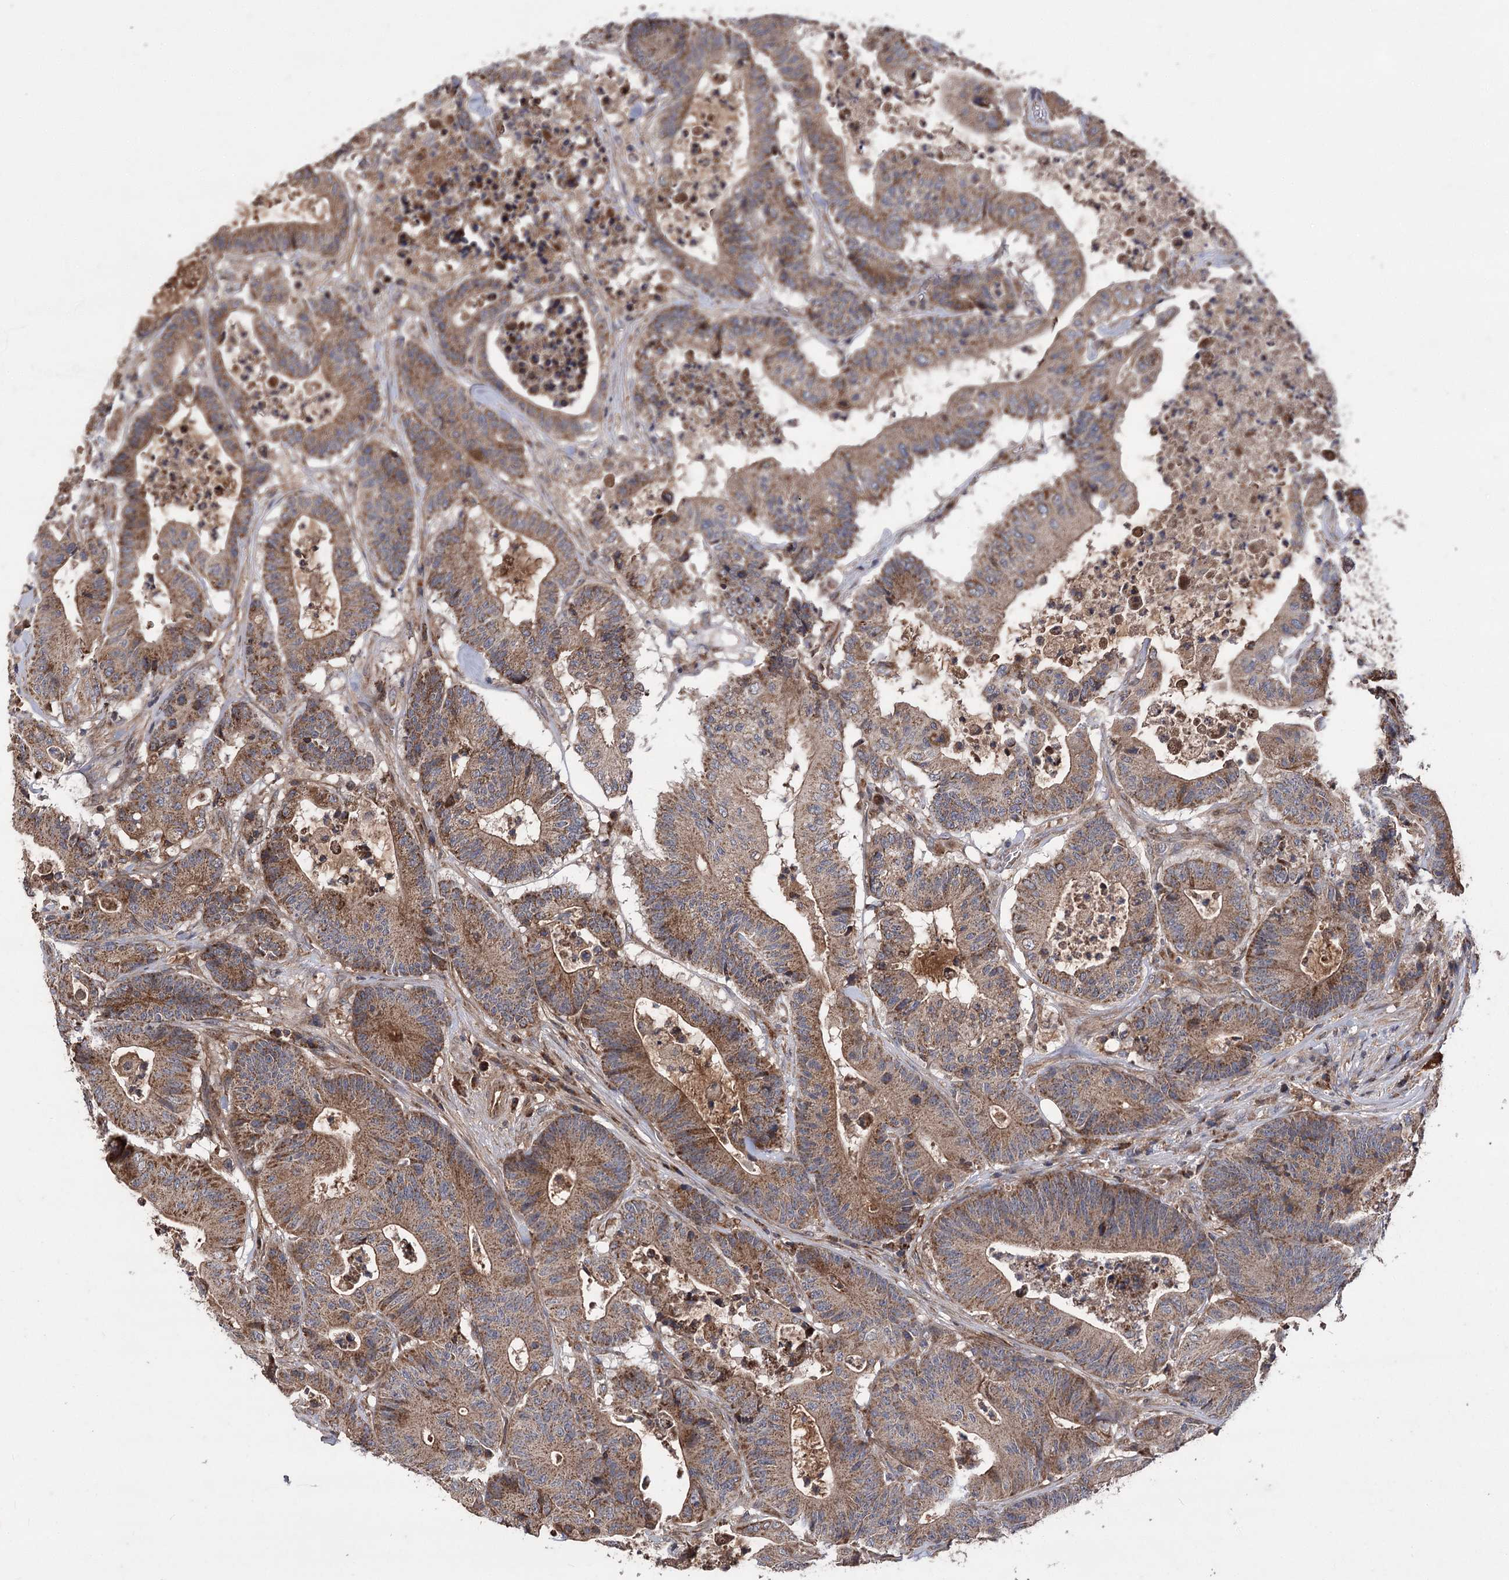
{"staining": {"intensity": "strong", "quantity": ">75%", "location": "cytoplasmic/membranous"}, "tissue": "colorectal cancer", "cell_type": "Tumor cells", "image_type": "cancer", "snomed": [{"axis": "morphology", "description": "Adenocarcinoma, NOS"}, {"axis": "topography", "description": "Colon"}], "caption": "Immunohistochemical staining of human colorectal cancer shows high levels of strong cytoplasmic/membranous staining in approximately >75% of tumor cells. (DAB IHC with brightfield microscopy, high magnification).", "gene": "RASSF3", "patient": {"sex": "female", "age": 84}}